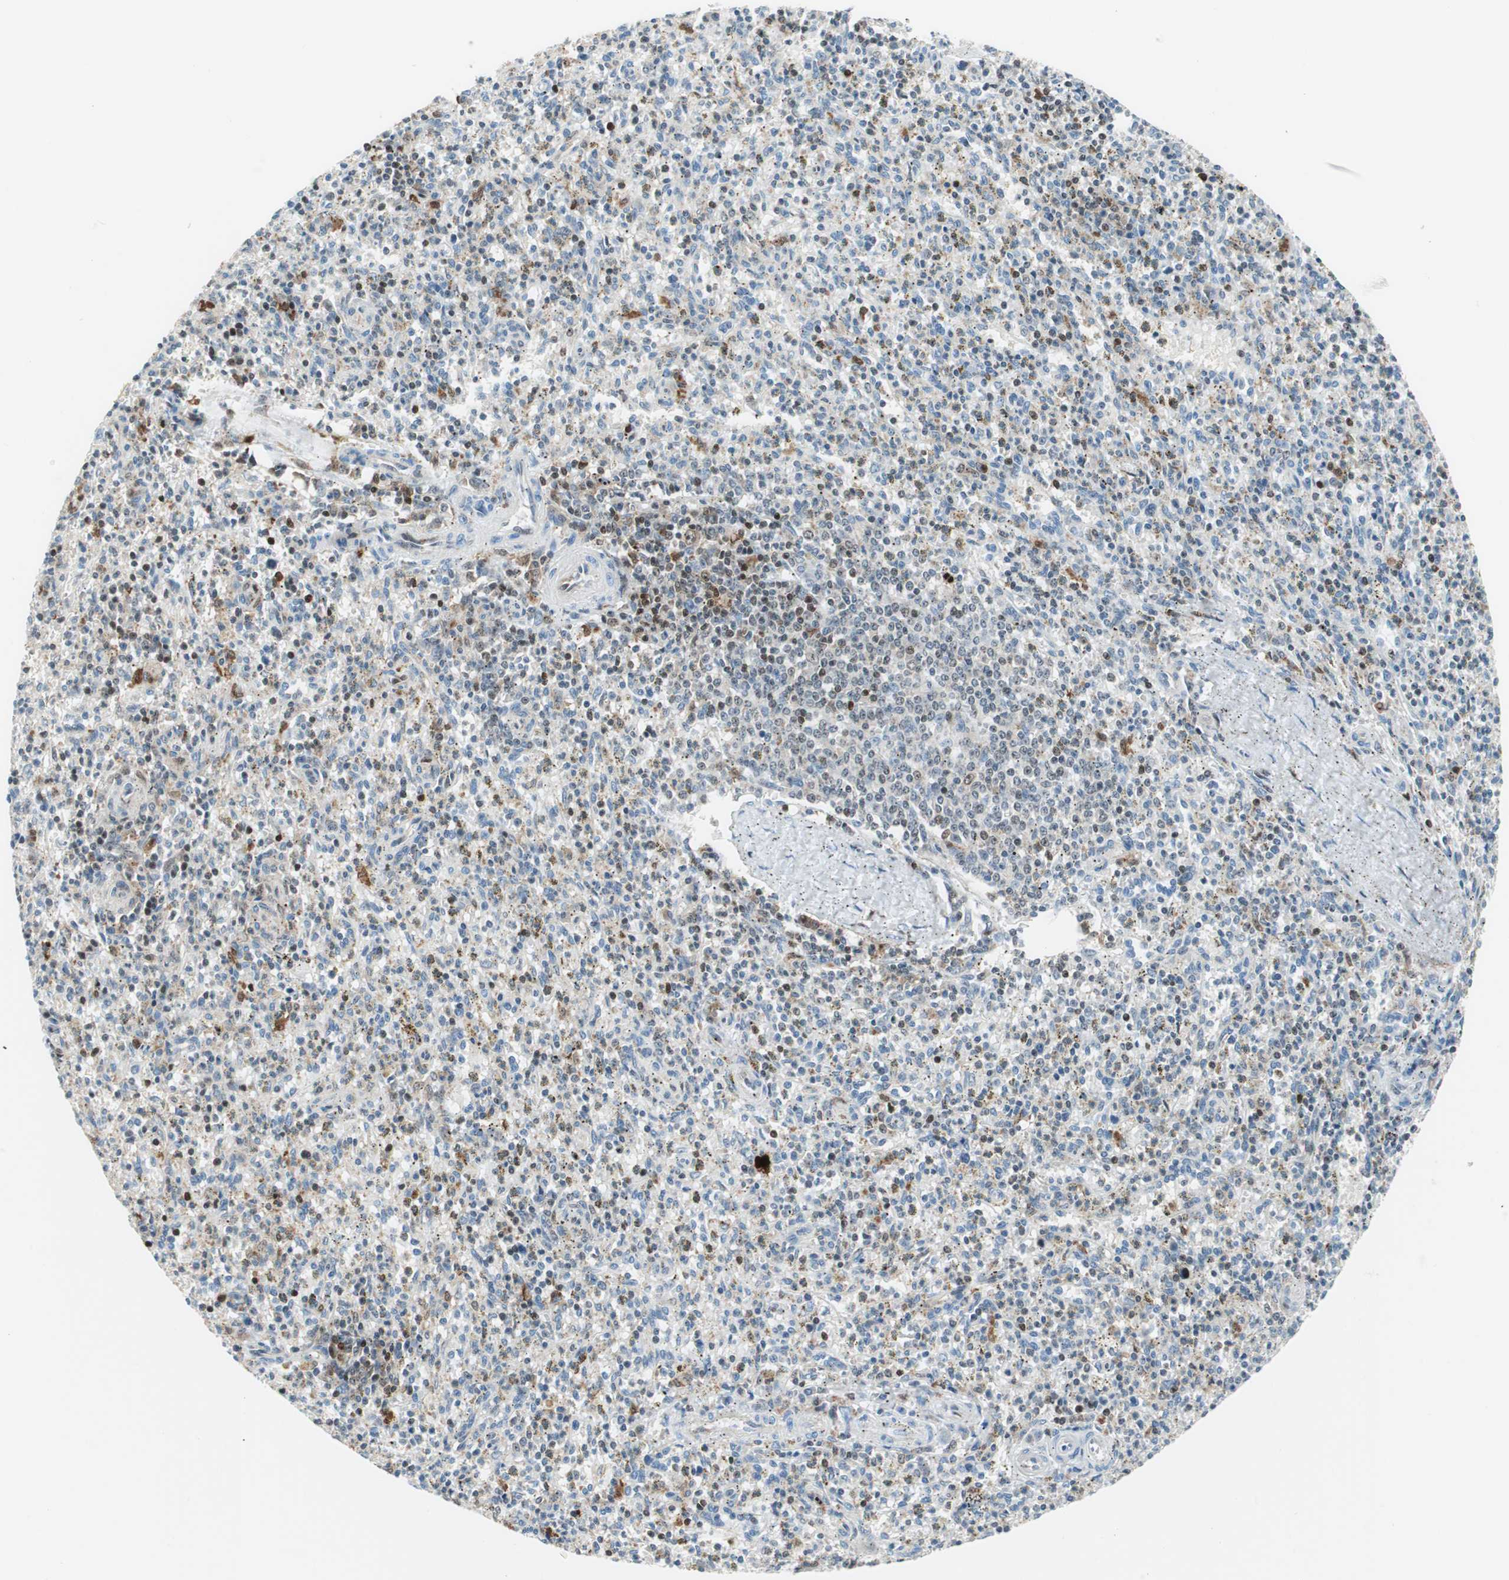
{"staining": {"intensity": "moderate", "quantity": "<25%", "location": "nuclear"}, "tissue": "spleen", "cell_type": "Cells in red pulp", "image_type": "normal", "snomed": [{"axis": "morphology", "description": "Normal tissue, NOS"}, {"axis": "topography", "description": "Spleen"}], "caption": "Spleen stained for a protein (brown) exhibits moderate nuclear positive expression in about <25% of cells in red pulp.", "gene": "RGS10", "patient": {"sex": "male", "age": 72}}